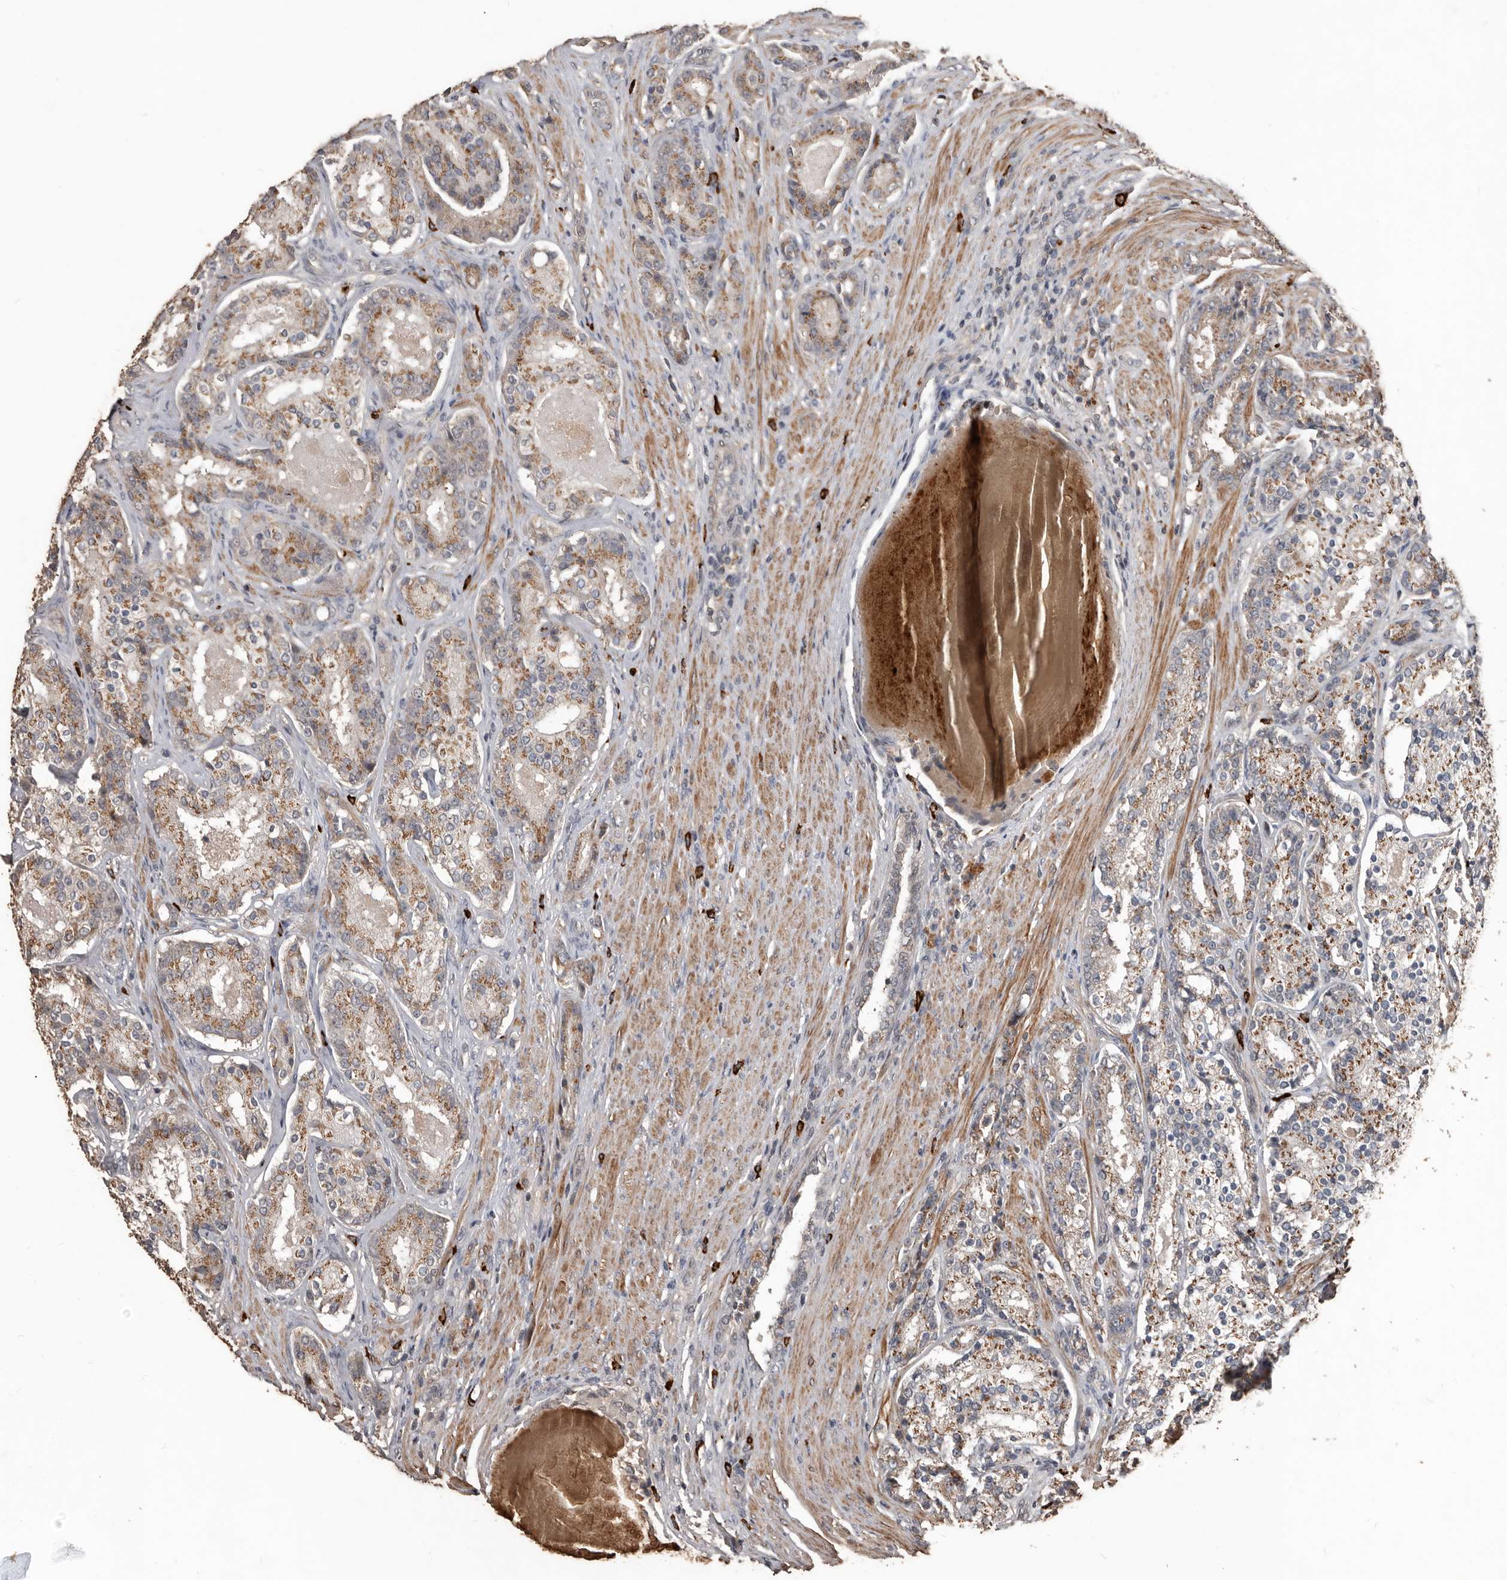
{"staining": {"intensity": "moderate", "quantity": ">75%", "location": "cytoplasmic/membranous"}, "tissue": "prostate cancer", "cell_type": "Tumor cells", "image_type": "cancer", "snomed": [{"axis": "morphology", "description": "Adenocarcinoma, High grade"}, {"axis": "topography", "description": "Prostate"}], "caption": "A brown stain highlights moderate cytoplasmic/membranous positivity of a protein in human adenocarcinoma (high-grade) (prostate) tumor cells.", "gene": "BAMBI", "patient": {"sex": "male", "age": 60}}